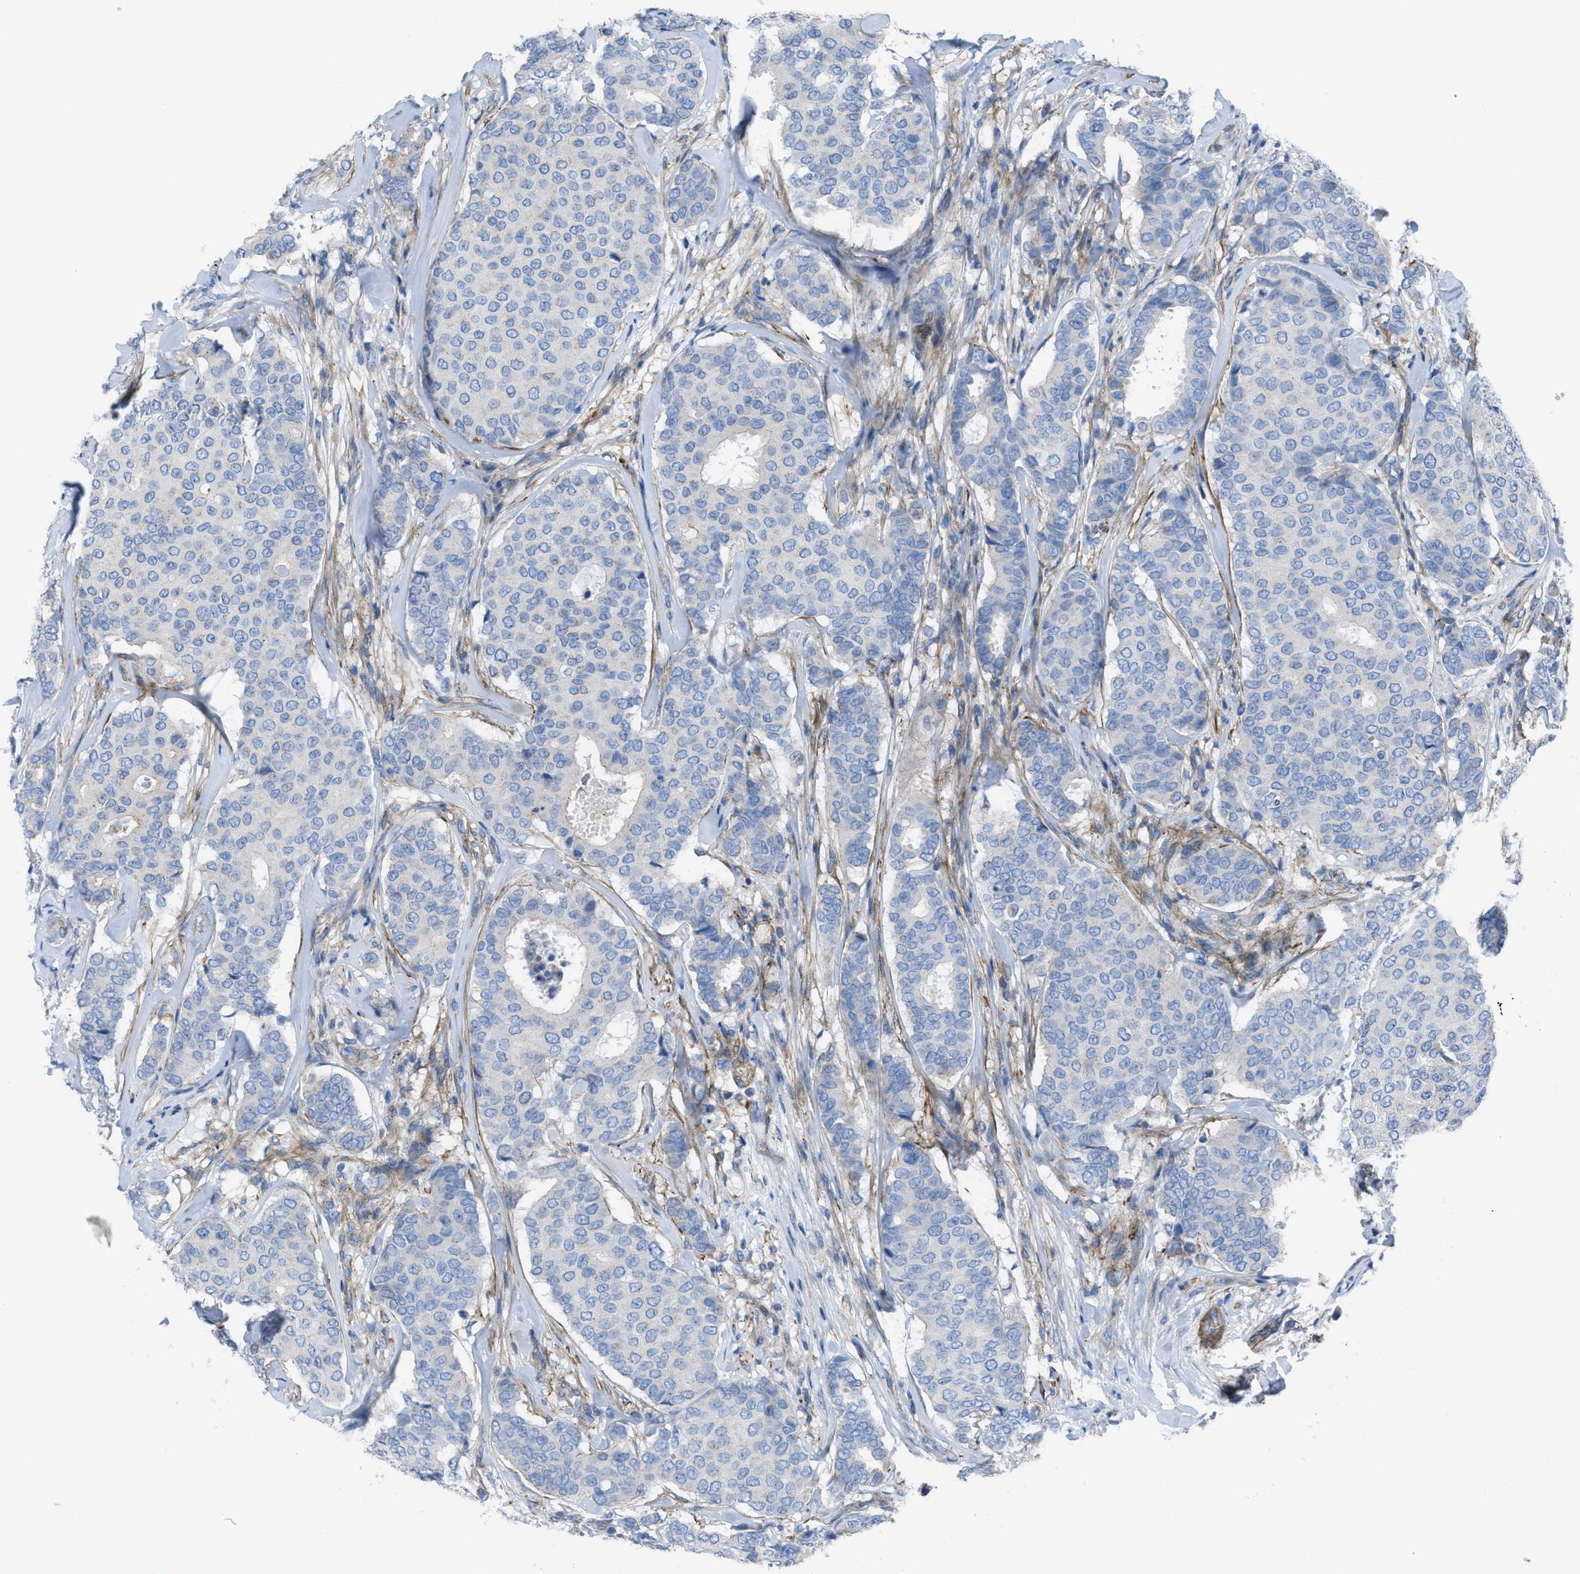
{"staining": {"intensity": "negative", "quantity": "none", "location": "none"}, "tissue": "breast cancer", "cell_type": "Tumor cells", "image_type": "cancer", "snomed": [{"axis": "morphology", "description": "Duct carcinoma"}, {"axis": "topography", "description": "Breast"}], "caption": "Protein analysis of breast cancer (invasive ductal carcinoma) displays no significant positivity in tumor cells.", "gene": "KCNH7", "patient": {"sex": "female", "age": 75}}